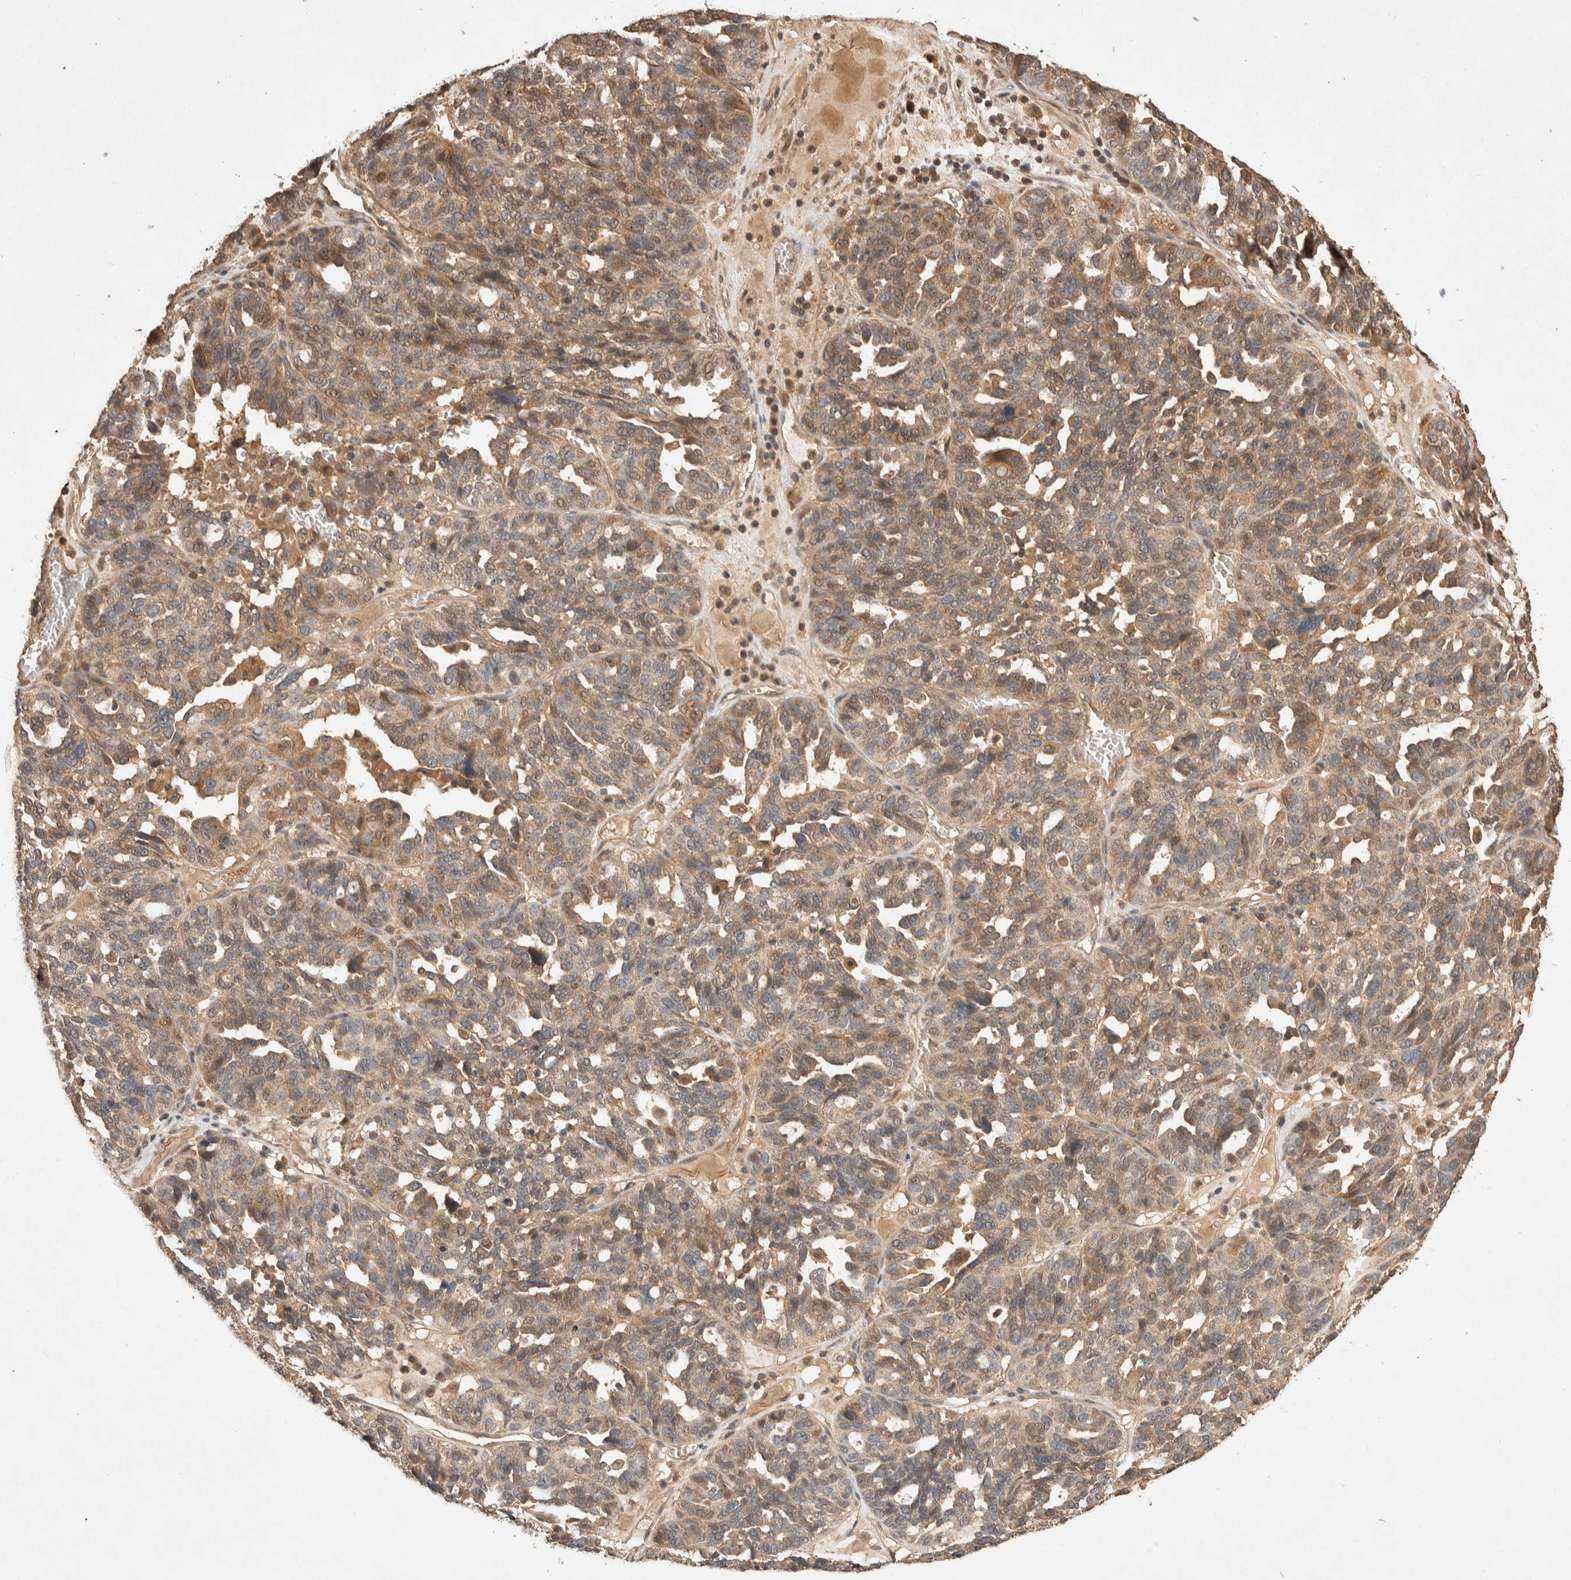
{"staining": {"intensity": "moderate", "quantity": "25%-75%", "location": "cytoplasmic/membranous"}, "tissue": "ovarian cancer", "cell_type": "Tumor cells", "image_type": "cancer", "snomed": [{"axis": "morphology", "description": "Cystadenocarcinoma, serous, NOS"}, {"axis": "topography", "description": "Ovary"}], "caption": "The histopathology image exhibits a brown stain indicating the presence of a protein in the cytoplasmic/membranous of tumor cells in ovarian serous cystadenocarcinoma. (brown staining indicates protein expression, while blue staining denotes nuclei).", "gene": "NSMAF", "patient": {"sex": "female", "age": 59}}